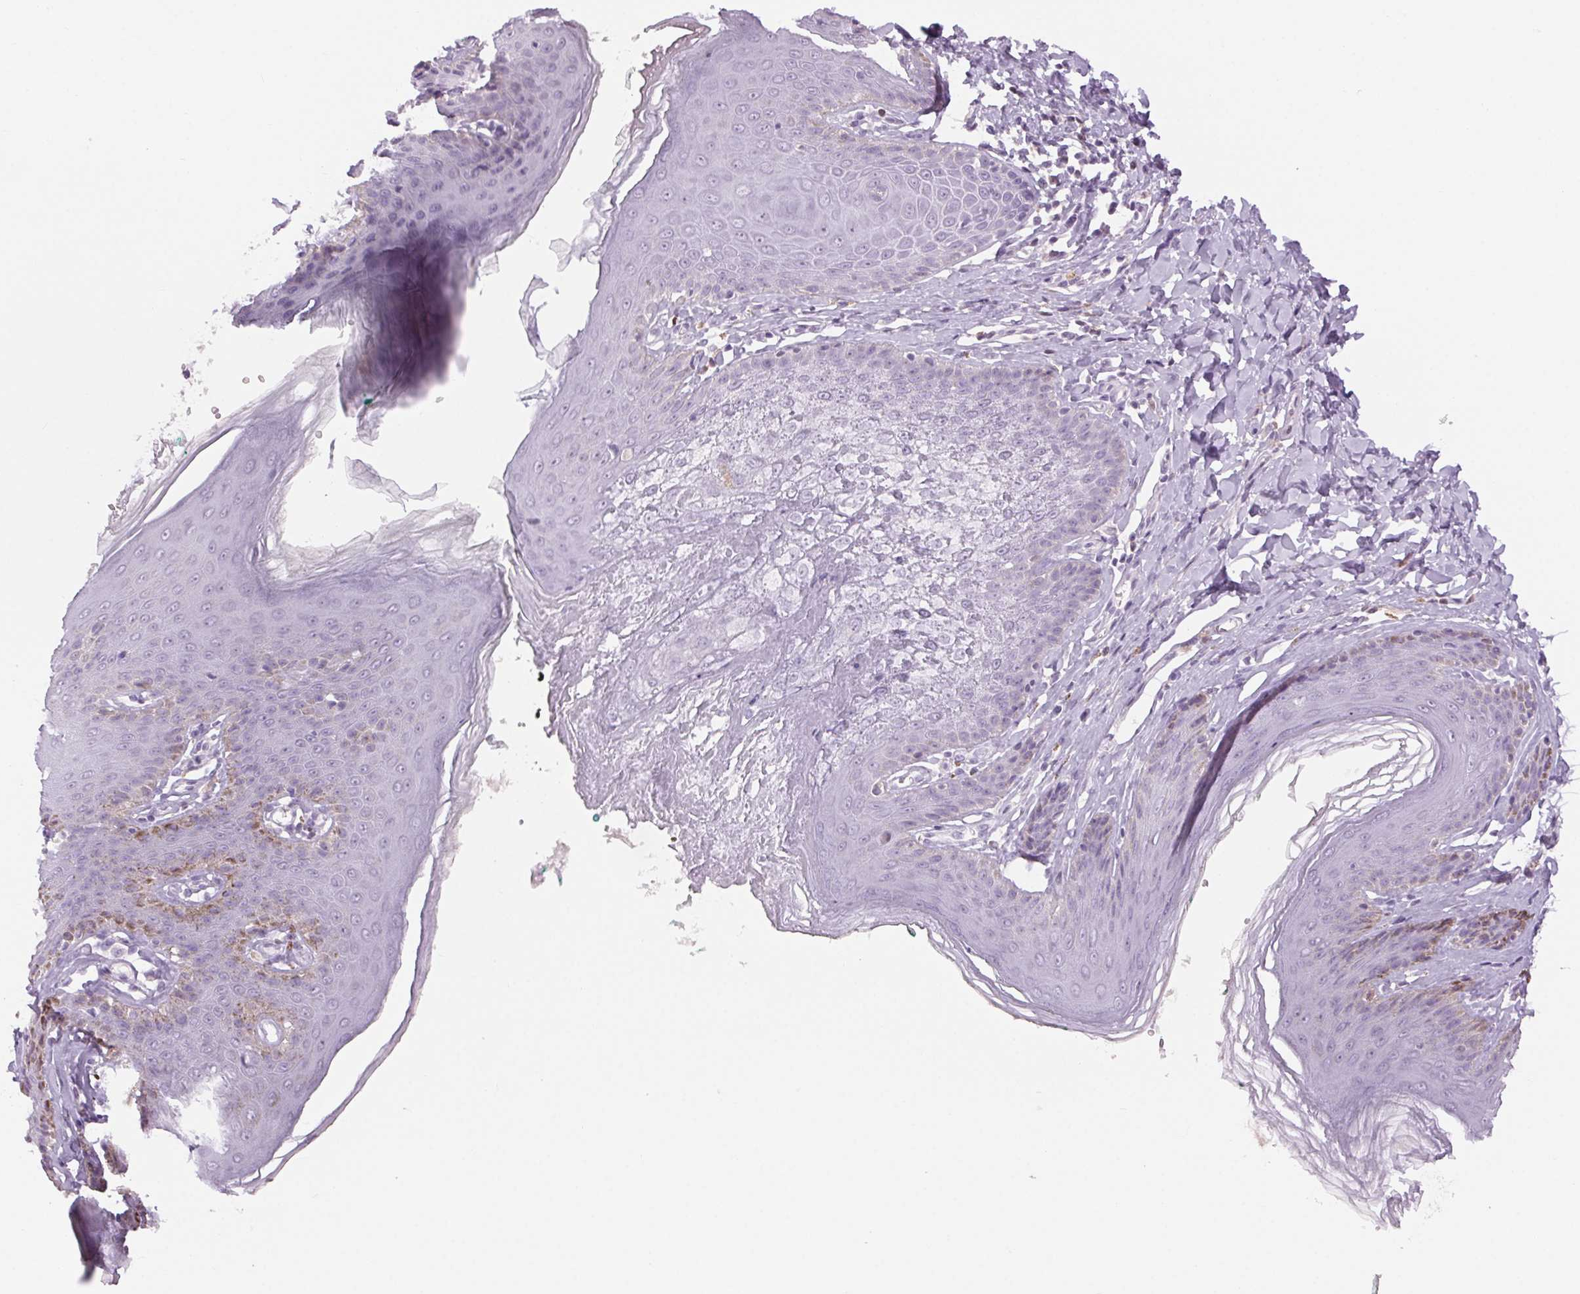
{"staining": {"intensity": "negative", "quantity": "none", "location": "none"}, "tissue": "skin", "cell_type": "Epidermal cells", "image_type": "normal", "snomed": [{"axis": "morphology", "description": "Normal tissue, NOS"}, {"axis": "topography", "description": "Vulva"}, {"axis": "topography", "description": "Peripheral nerve tissue"}], "caption": "This is an IHC histopathology image of unremarkable human skin. There is no positivity in epidermal cells.", "gene": "SLC6A19", "patient": {"sex": "female", "age": 66}}